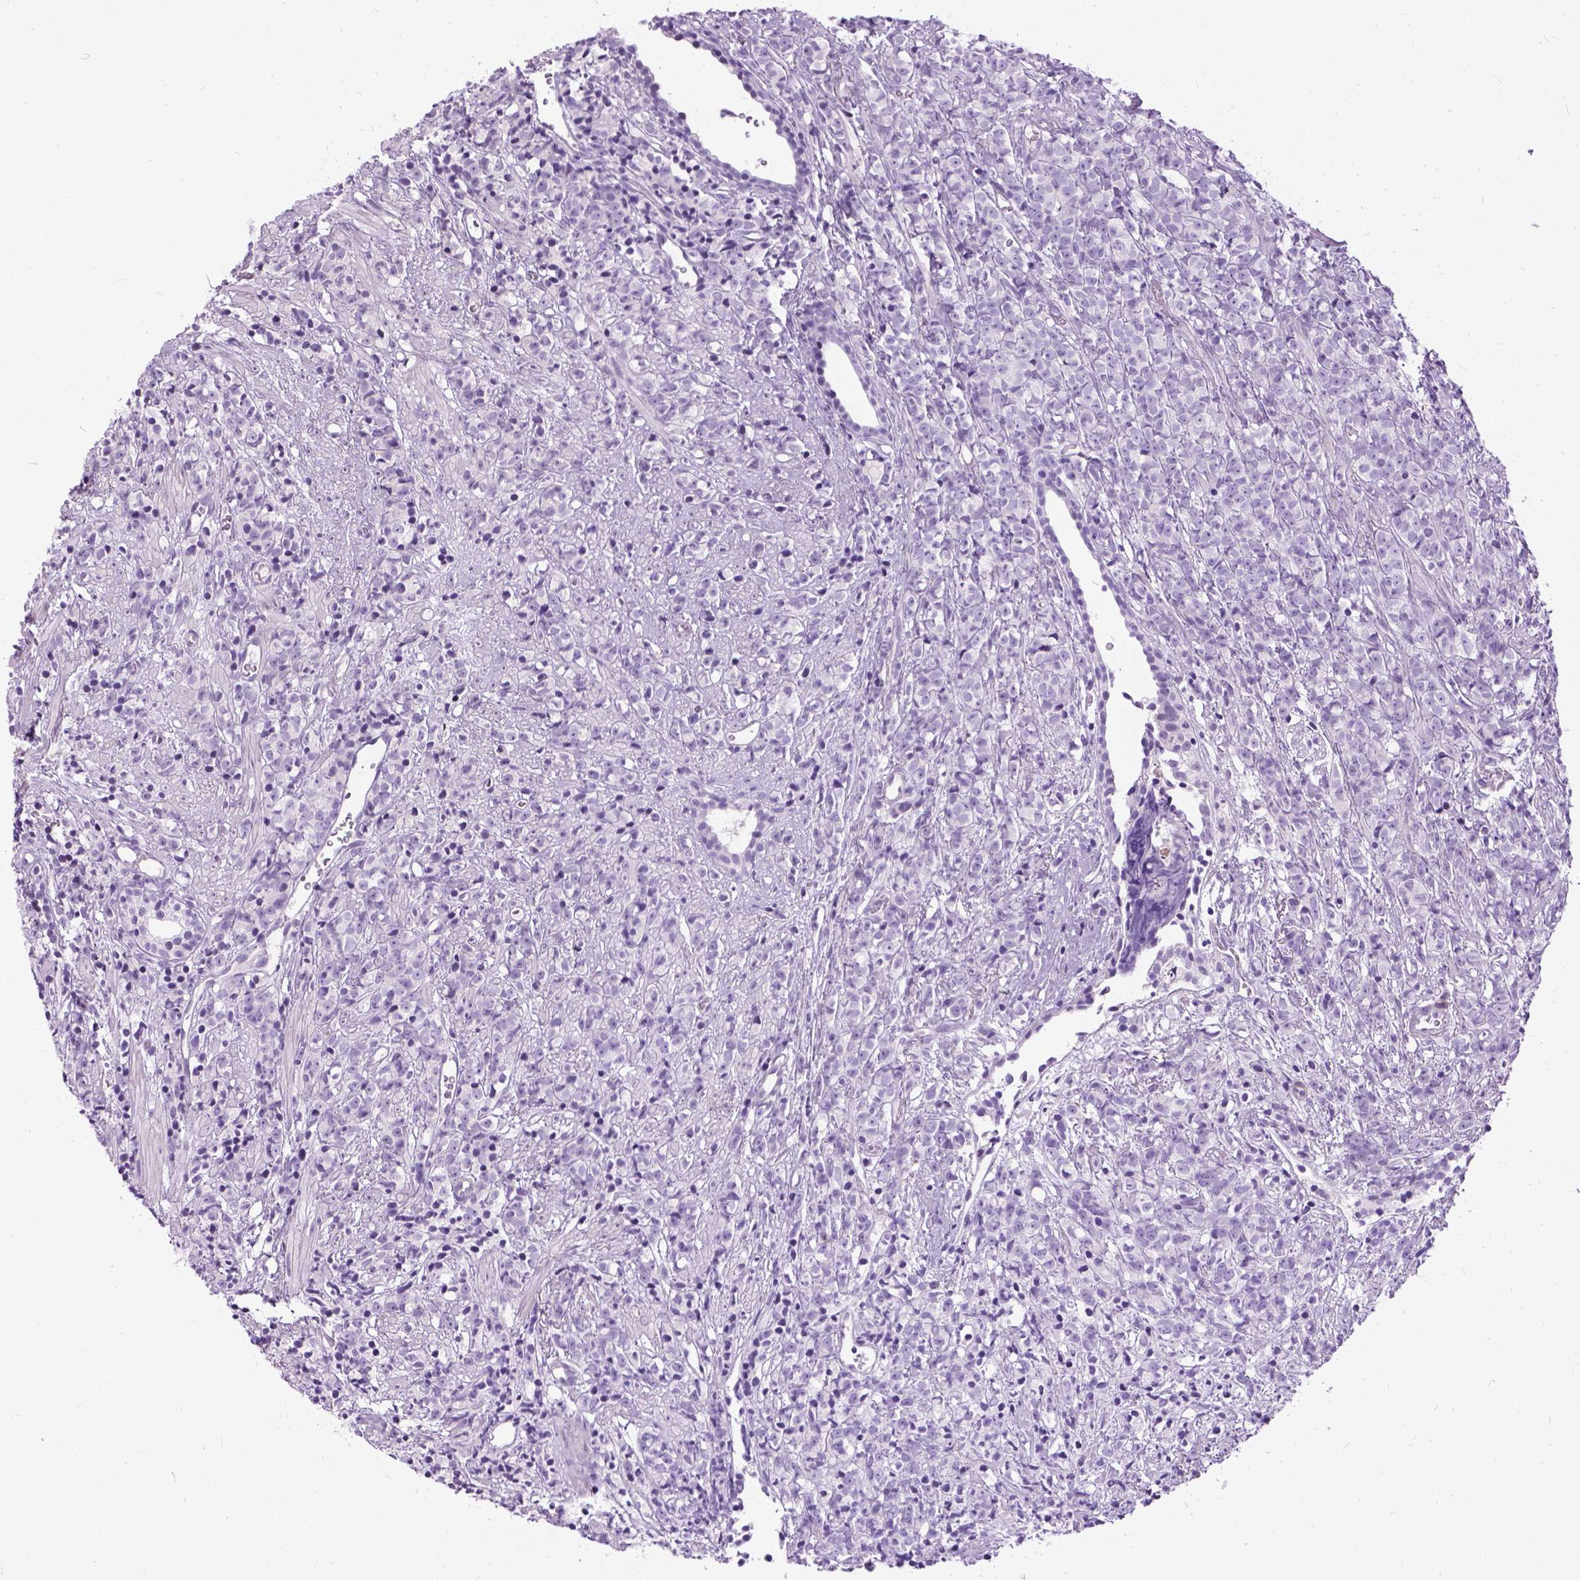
{"staining": {"intensity": "negative", "quantity": "none", "location": "none"}, "tissue": "prostate cancer", "cell_type": "Tumor cells", "image_type": "cancer", "snomed": [{"axis": "morphology", "description": "Adenocarcinoma, High grade"}, {"axis": "topography", "description": "Prostate"}], "caption": "Immunohistochemical staining of human prostate cancer displays no significant positivity in tumor cells. The staining is performed using DAB brown chromogen with nuclei counter-stained in using hematoxylin.", "gene": "PROB1", "patient": {"sex": "male", "age": 81}}